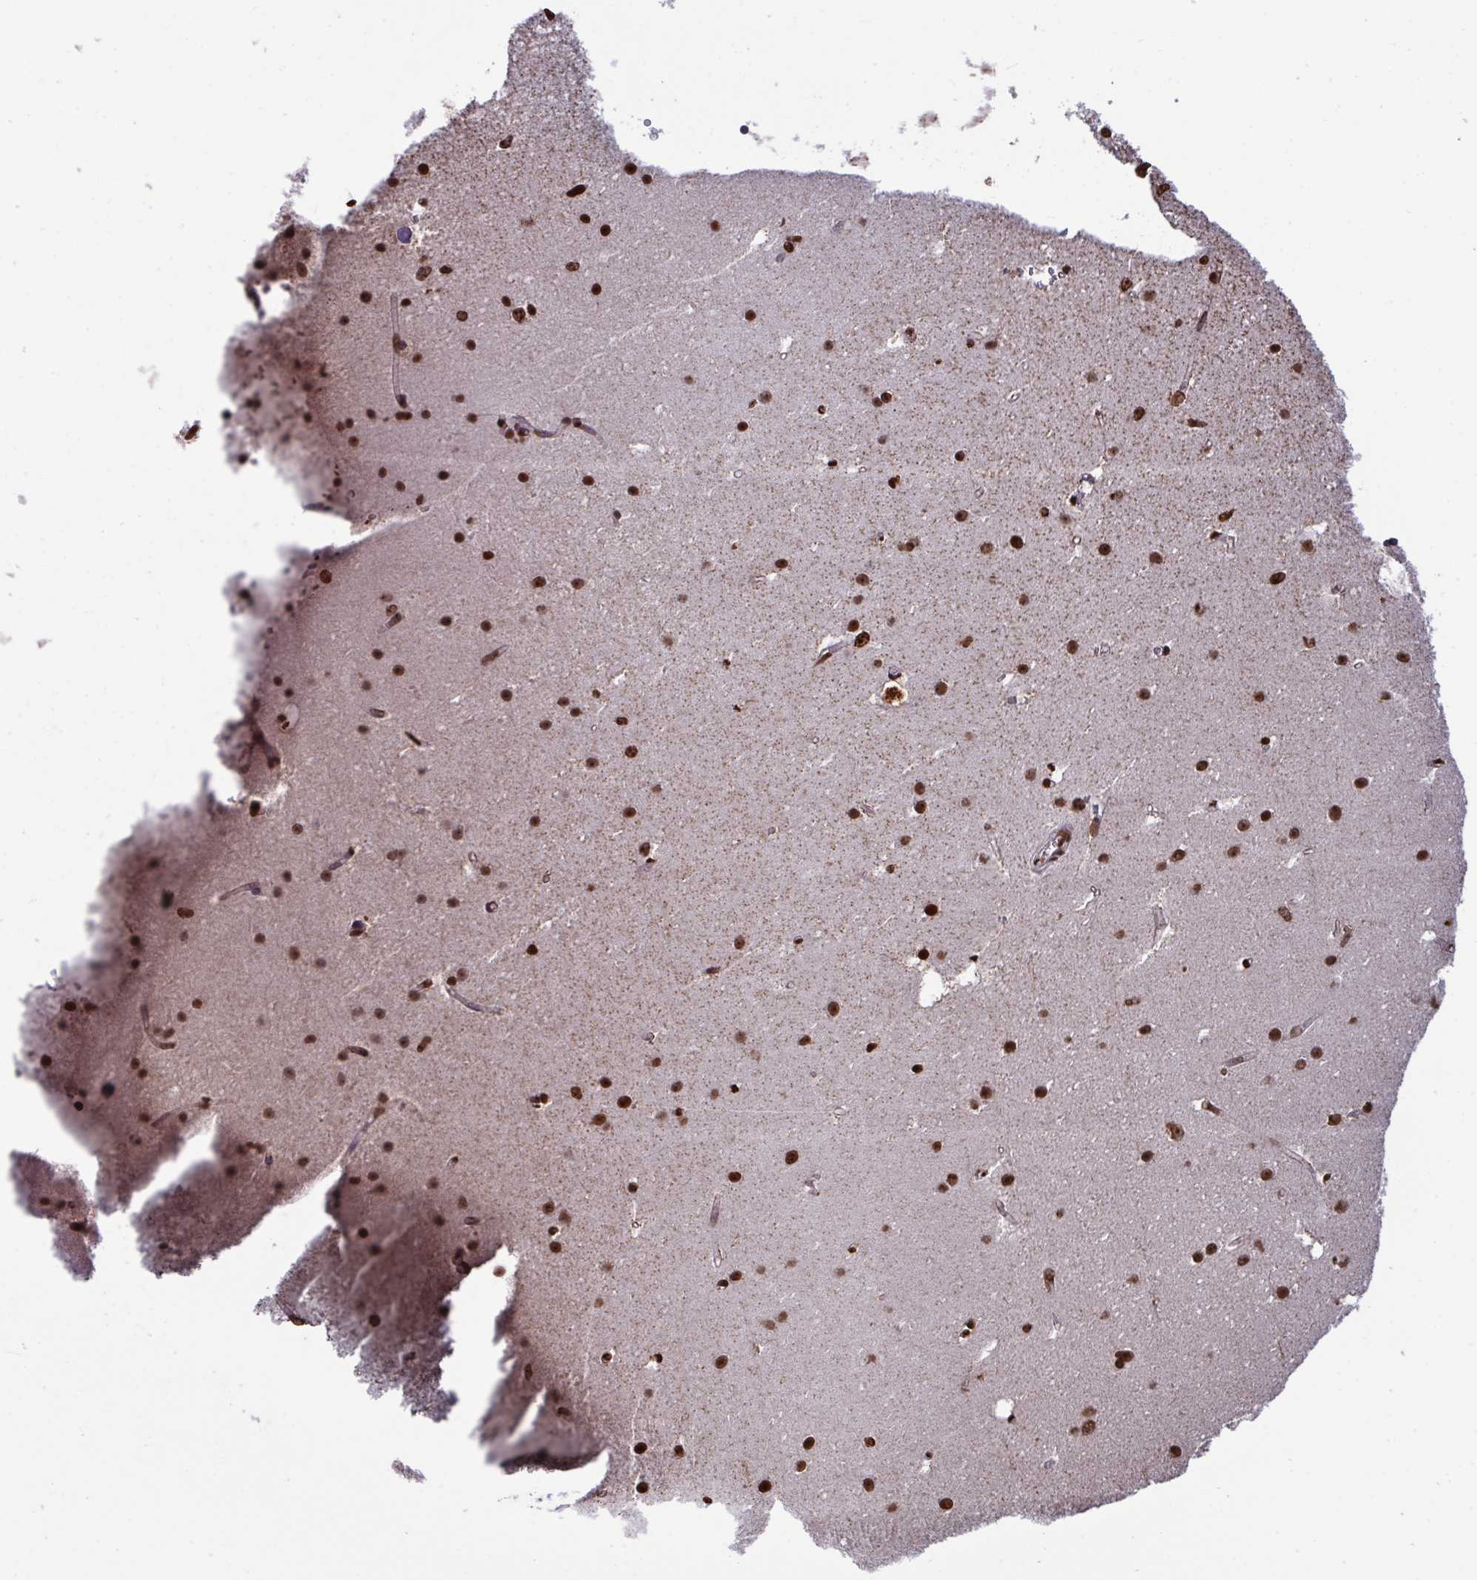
{"staining": {"intensity": "negative", "quantity": "none", "location": "none"}, "tissue": "cerebellum", "cell_type": "Cells in granular layer", "image_type": "normal", "snomed": [{"axis": "morphology", "description": "Normal tissue, NOS"}, {"axis": "topography", "description": "Cerebellum"}], "caption": "The micrograph demonstrates no staining of cells in granular layer in normal cerebellum. (DAB (3,3'-diaminobenzidine) IHC, high magnification).", "gene": "PELI1", "patient": {"sex": "male", "age": 54}}